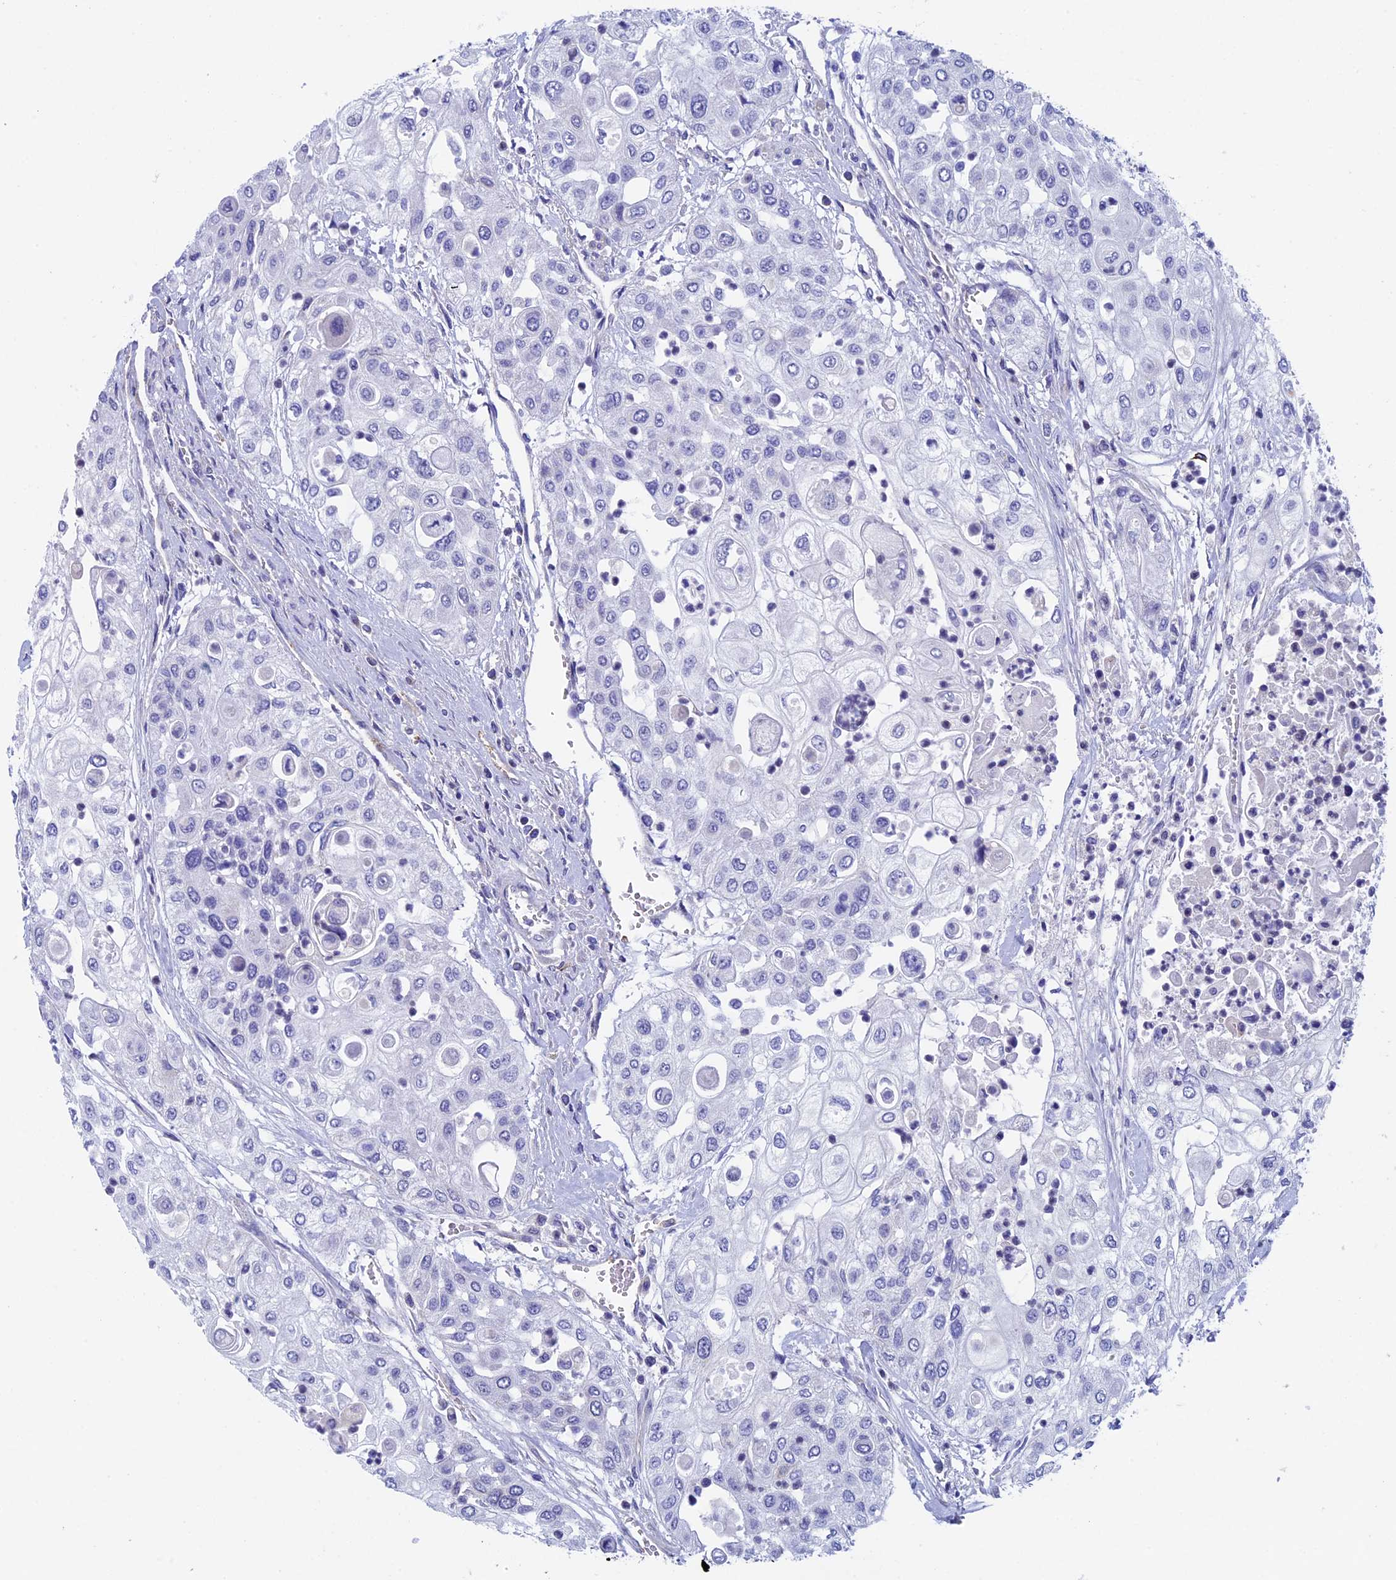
{"staining": {"intensity": "negative", "quantity": "none", "location": "none"}, "tissue": "urothelial cancer", "cell_type": "Tumor cells", "image_type": "cancer", "snomed": [{"axis": "morphology", "description": "Urothelial carcinoma, High grade"}, {"axis": "topography", "description": "Urinary bladder"}], "caption": "This is an immunohistochemistry micrograph of high-grade urothelial carcinoma. There is no positivity in tumor cells.", "gene": "INSYN1", "patient": {"sex": "female", "age": 79}}